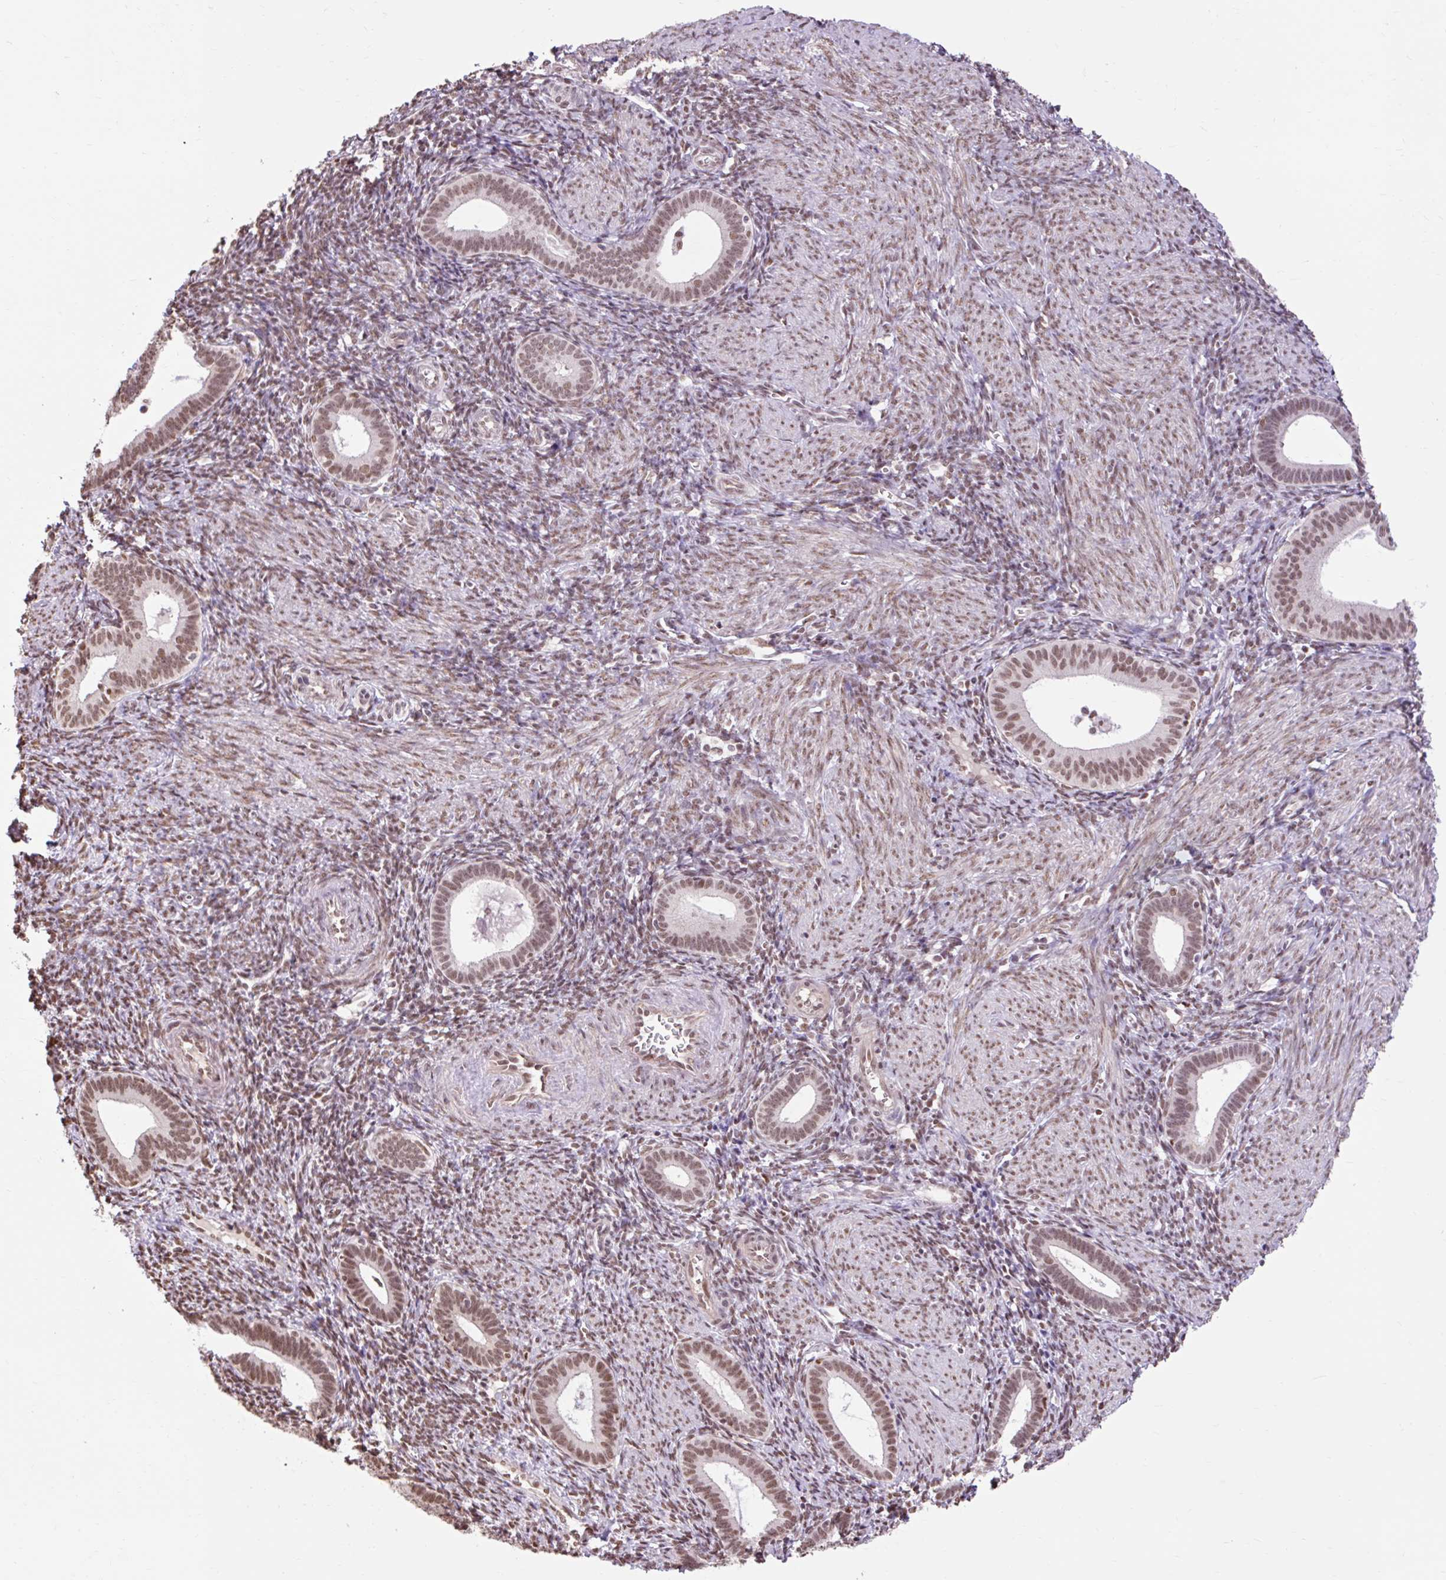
{"staining": {"intensity": "moderate", "quantity": "25%-75%", "location": "nuclear"}, "tissue": "endometrium", "cell_type": "Cells in endometrial stroma", "image_type": "normal", "snomed": [{"axis": "morphology", "description": "Normal tissue, NOS"}, {"axis": "topography", "description": "Endometrium"}], "caption": "Approximately 25%-75% of cells in endometrial stroma in unremarkable human endometrium display moderate nuclear protein expression as visualized by brown immunohistochemical staining.", "gene": "ENSG00000261832", "patient": {"sex": "female", "age": 41}}